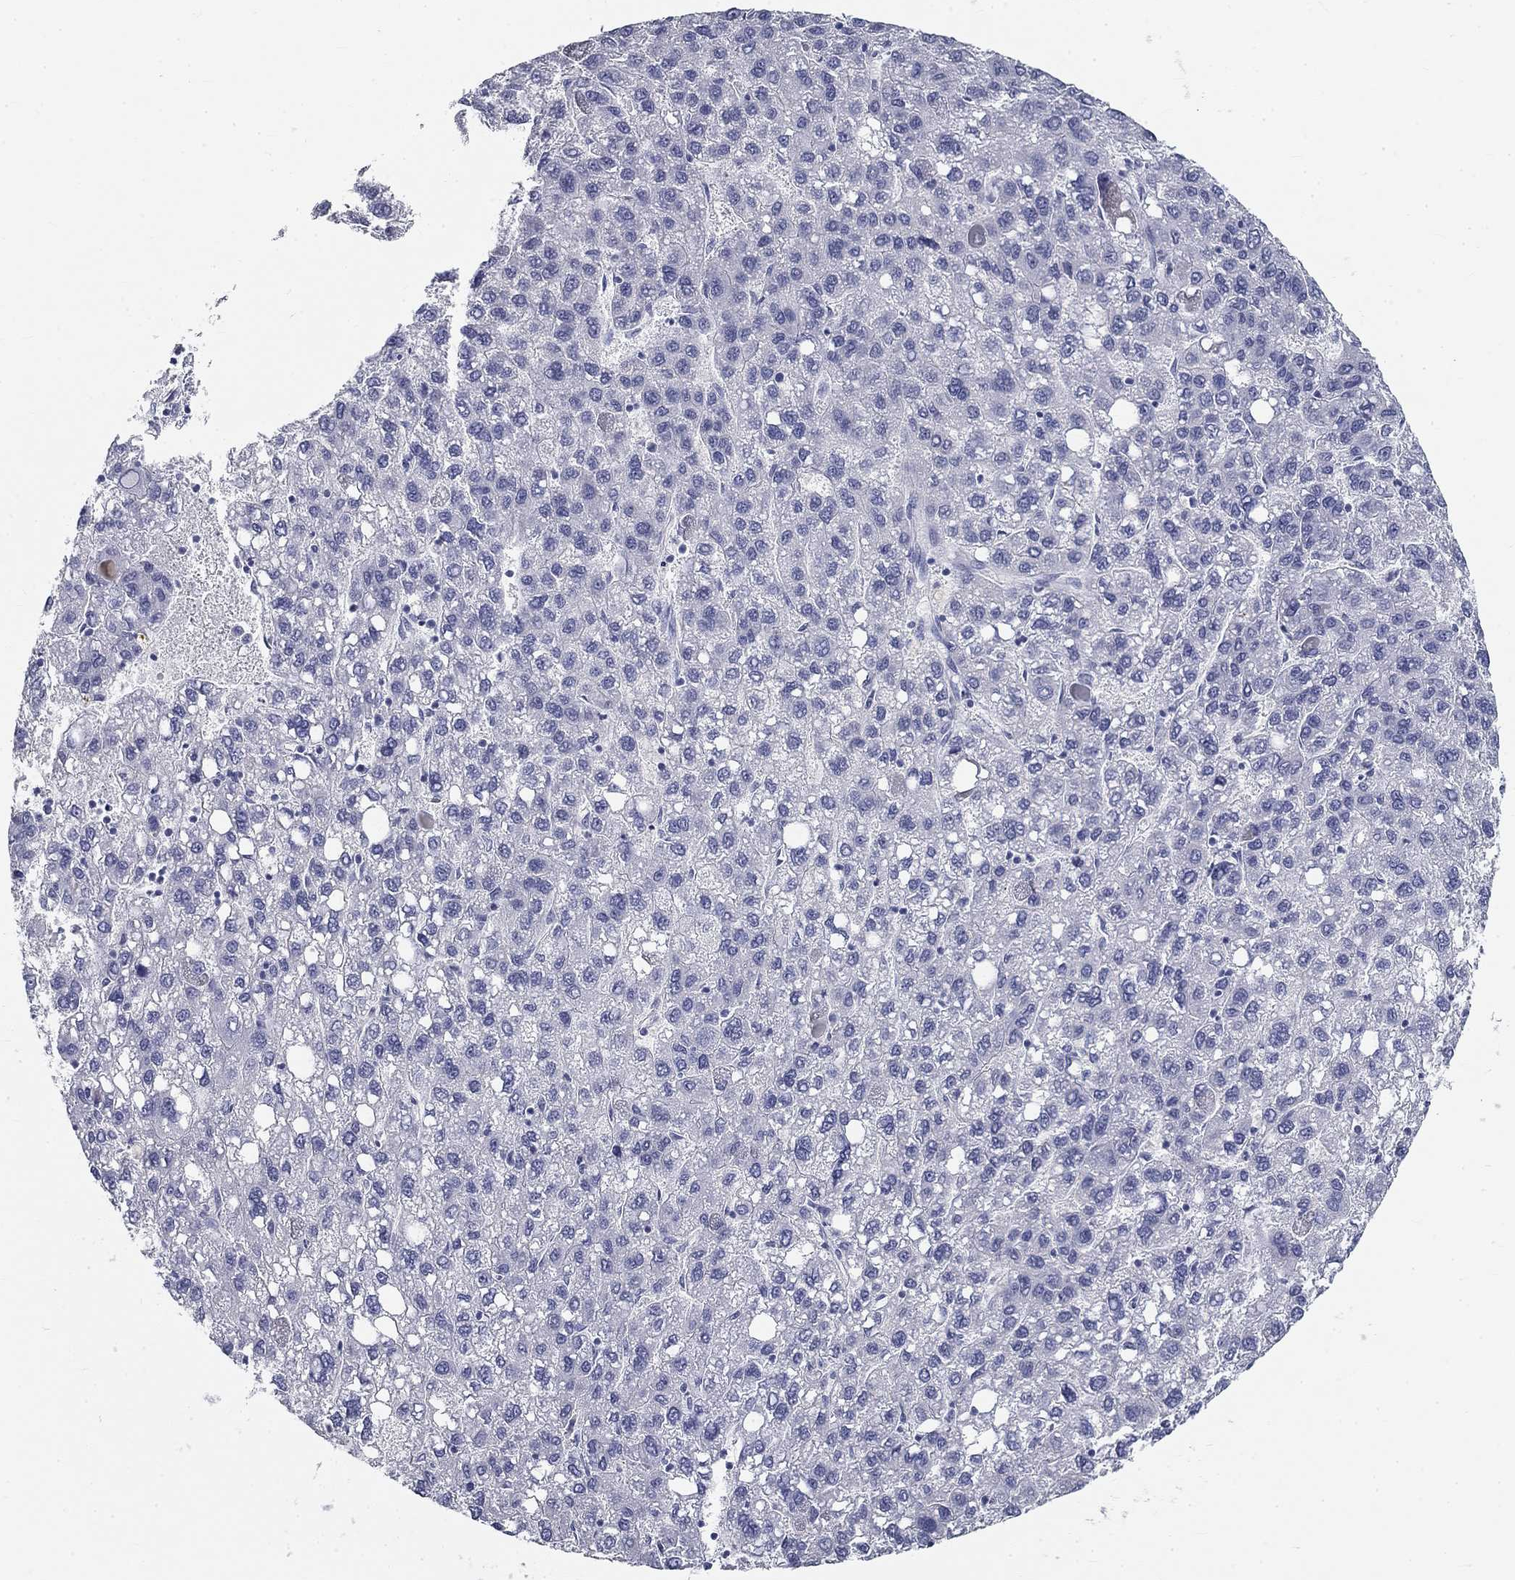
{"staining": {"intensity": "negative", "quantity": "none", "location": "none"}, "tissue": "liver cancer", "cell_type": "Tumor cells", "image_type": "cancer", "snomed": [{"axis": "morphology", "description": "Carcinoma, Hepatocellular, NOS"}, {"axis": "topography", "description": "Liver"}], "caption": "The photomicrograph shows no significant positivity in tumor cells of liver cancer. (DAB (3,3'-diaminobenzidine) immunohistochemistry (IHC) with hematoxylin counter stain).", "gene": "GALNTL5", "patient": {"sex": "female", "age": 82}}